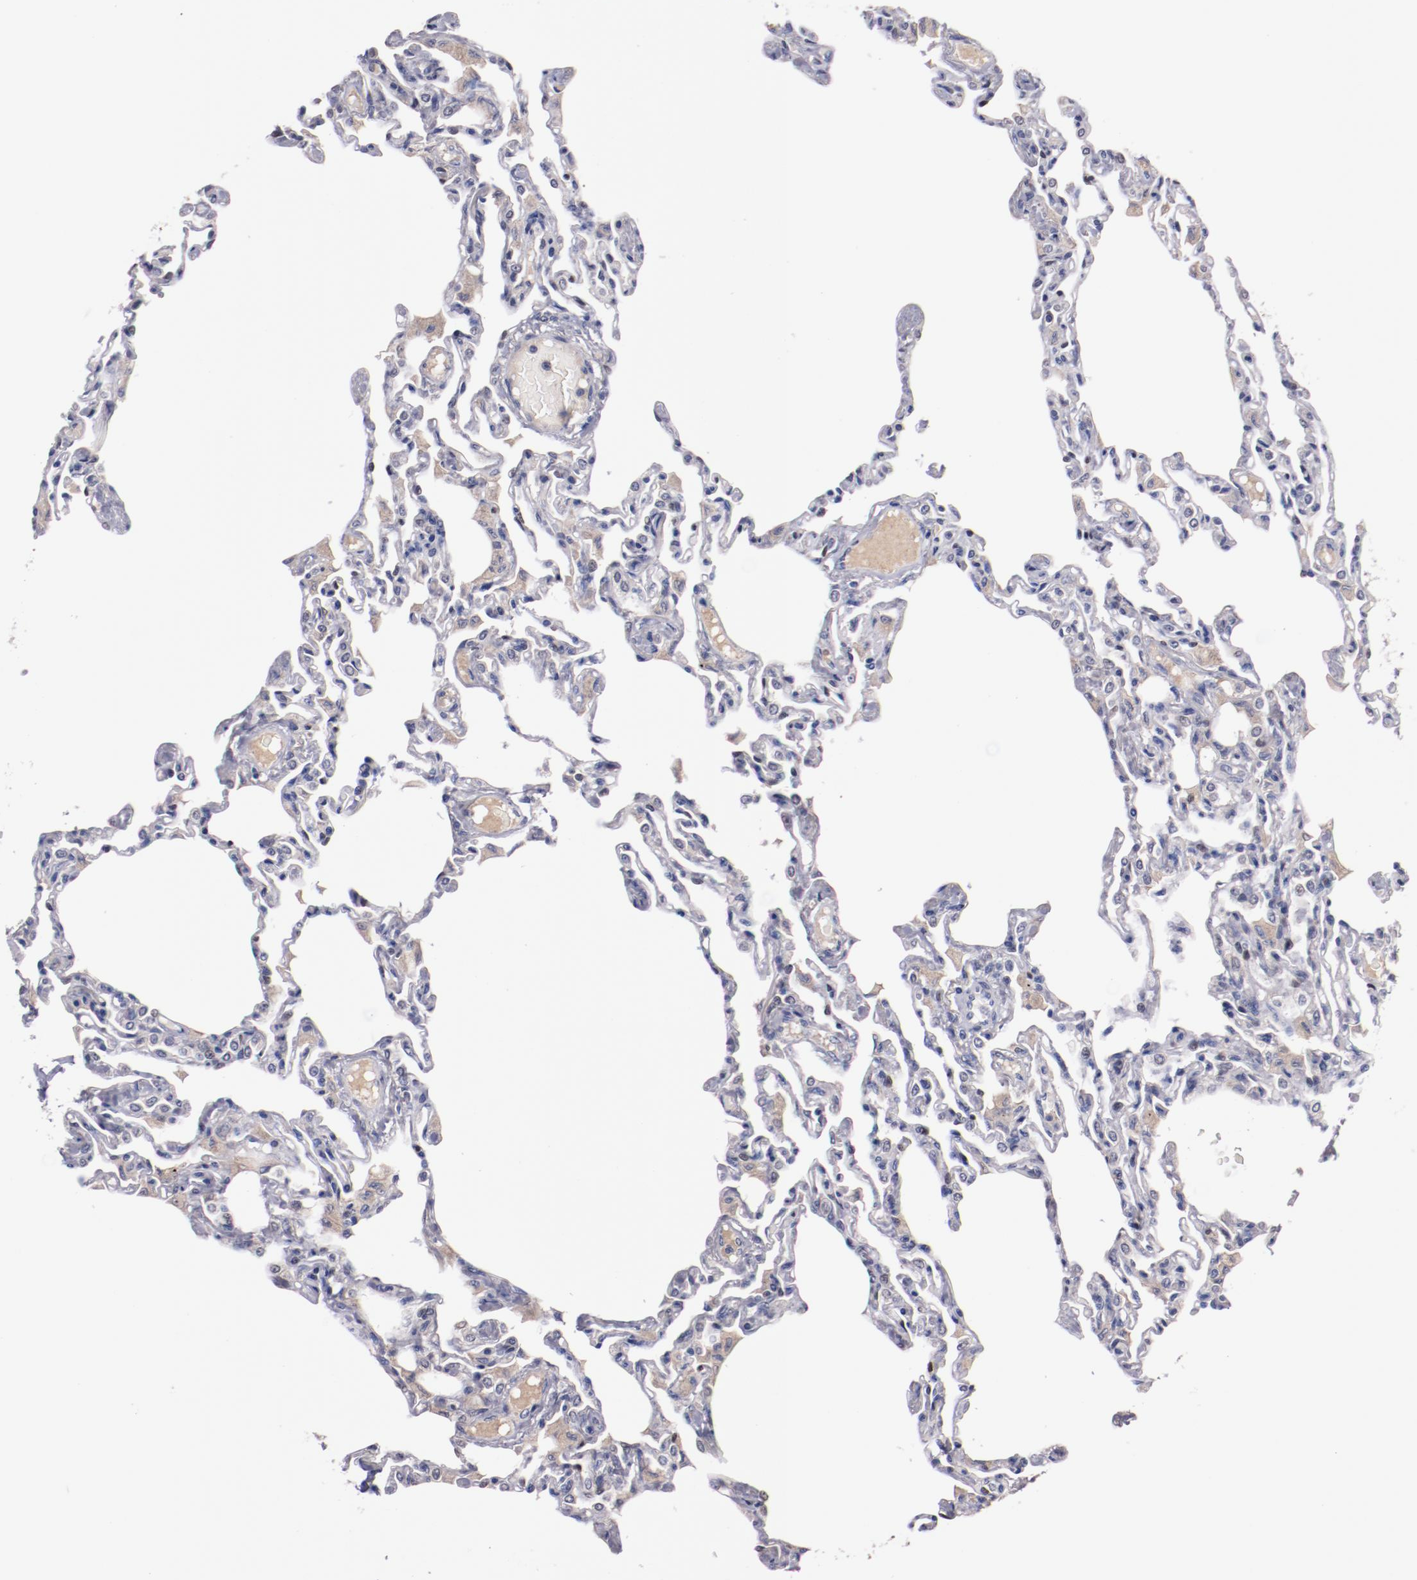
{"staining": {"intensity": "negative", "quantity": "none", "location": "none"}, "tissue": "lung", "cell_type": "Alveolar cells", "image_type": "normal", "snomed": [{"axis": "morphology", "description": "Normal tissue, NOS"}, {"axis": "topography", "description": "Lung"}], "caption": "This is a image of immunohistochemistry (IHC) staining of normal lung, which shows no expression in alveolar cells. Brightfield microscopy of IHC stained with DAB (brown) and hematoxylin (blue), captured at high magnification.", "gene": "FAM81A", "patient": {"sex": "female", "age": 49}}